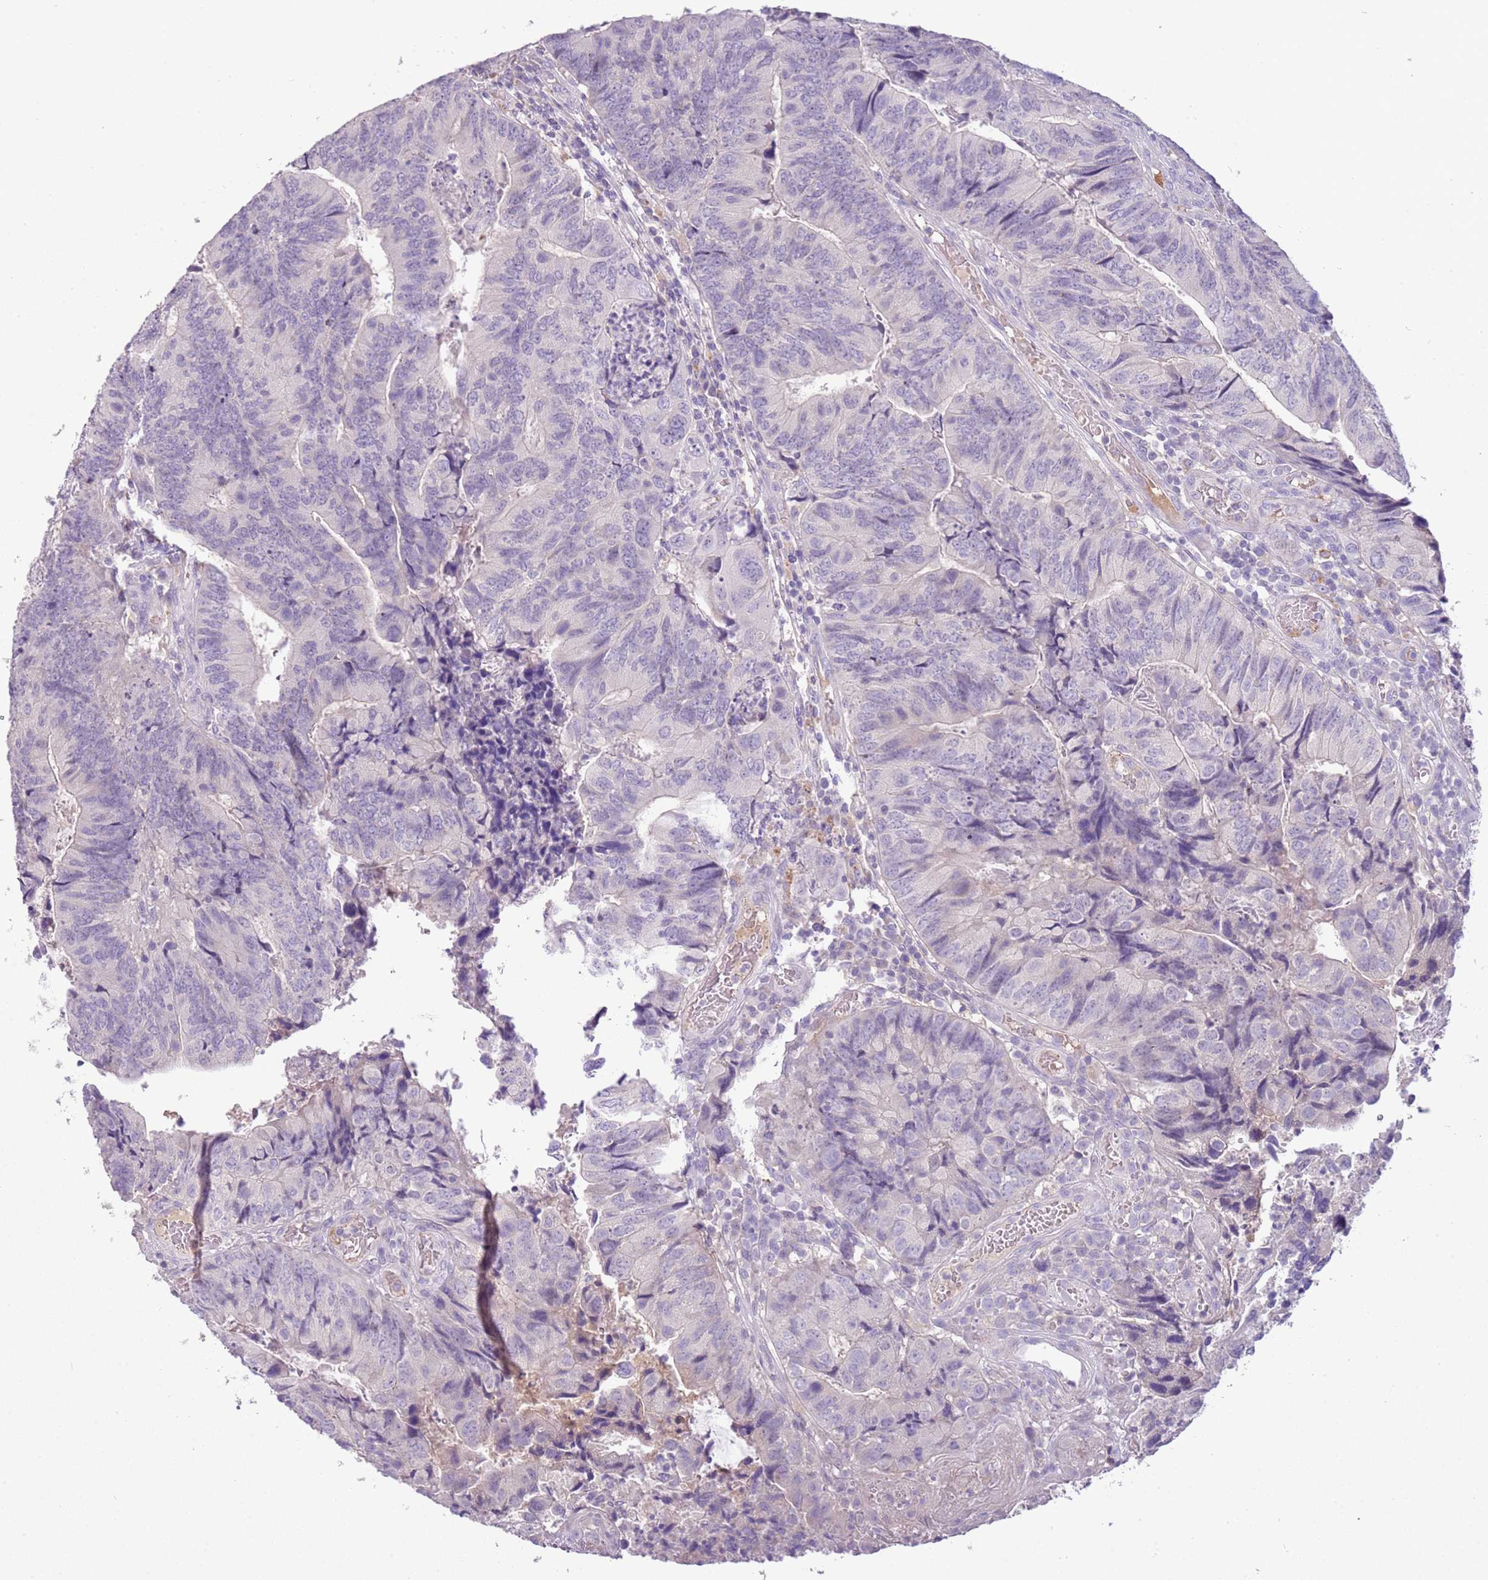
{"staining": {"intensity": "negative", "quantity": "none", "location": "none"}, "tissue": "colorectal cancer", "cell_type": "Tumor cells", "image_type": "cancer", "snomed": [{"axis": "morphology", "description": "Adenocarcinoma, NOS"}, {"axis": "topography", "description": "Colon"}], "caption": "DAB immunohistochemical staining of colorectal cancer shows no significant staining in tumor cells.", "gene": "SCAMP5", "patient": {"sex": "female", "age": 67}}